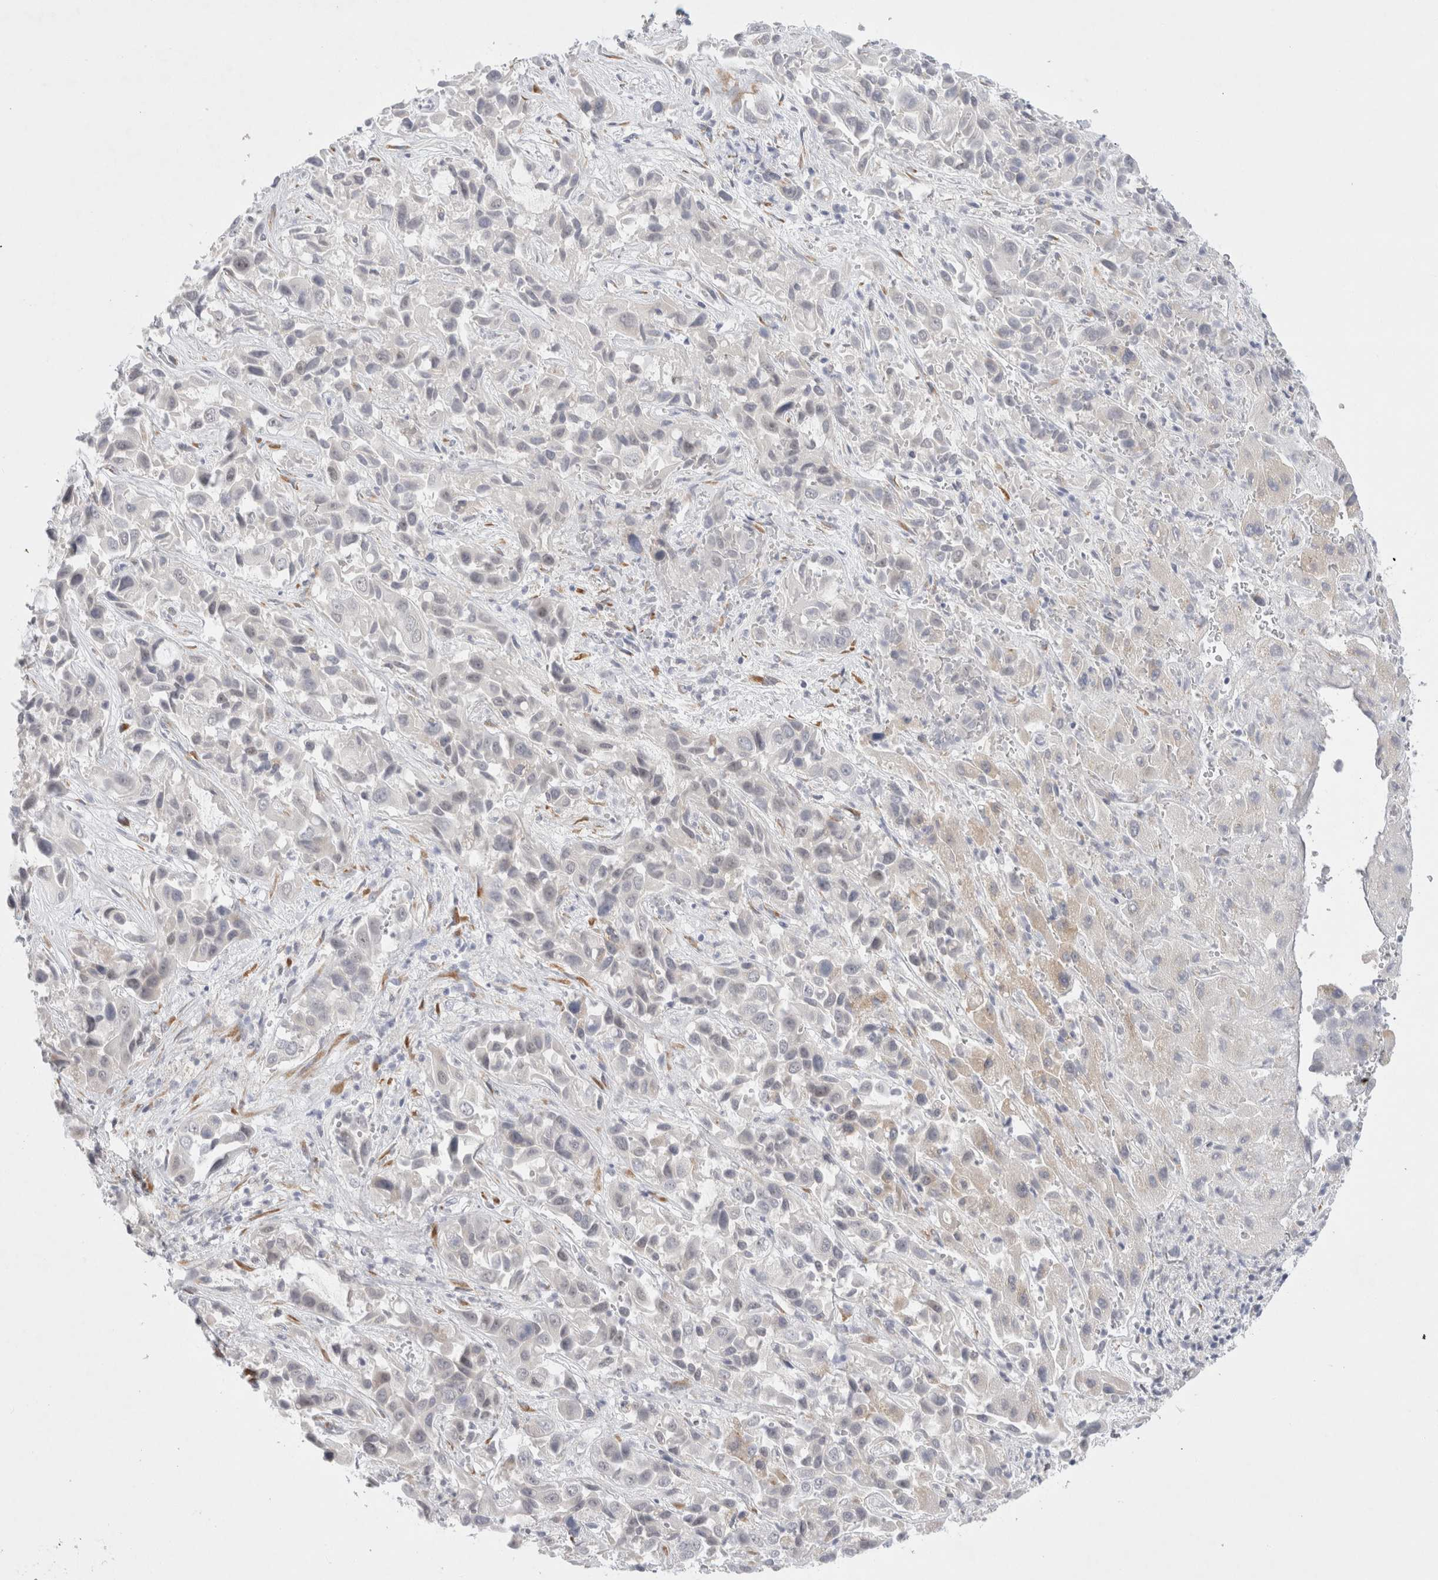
{"staining": {"intensity": "negative", "quantity": "none", "location": "none"}, "tissue": "liver cancer", "cell_type": "Tumor cells", "image_type": "cancer", "snomed": [{"axis": "morphology", "description": "Cholangiocarcinoma"}, {"axis": "topography", "description": "Liver"}], "caption": "Liver cancer (cholangiocarcinoma) was stained to show a protein in brown. There is no significant expression in tumor cells. Nuclei are stained in blue.", "gene": "TRMT1L", "patient": {"sex": "female", "age": 52}}